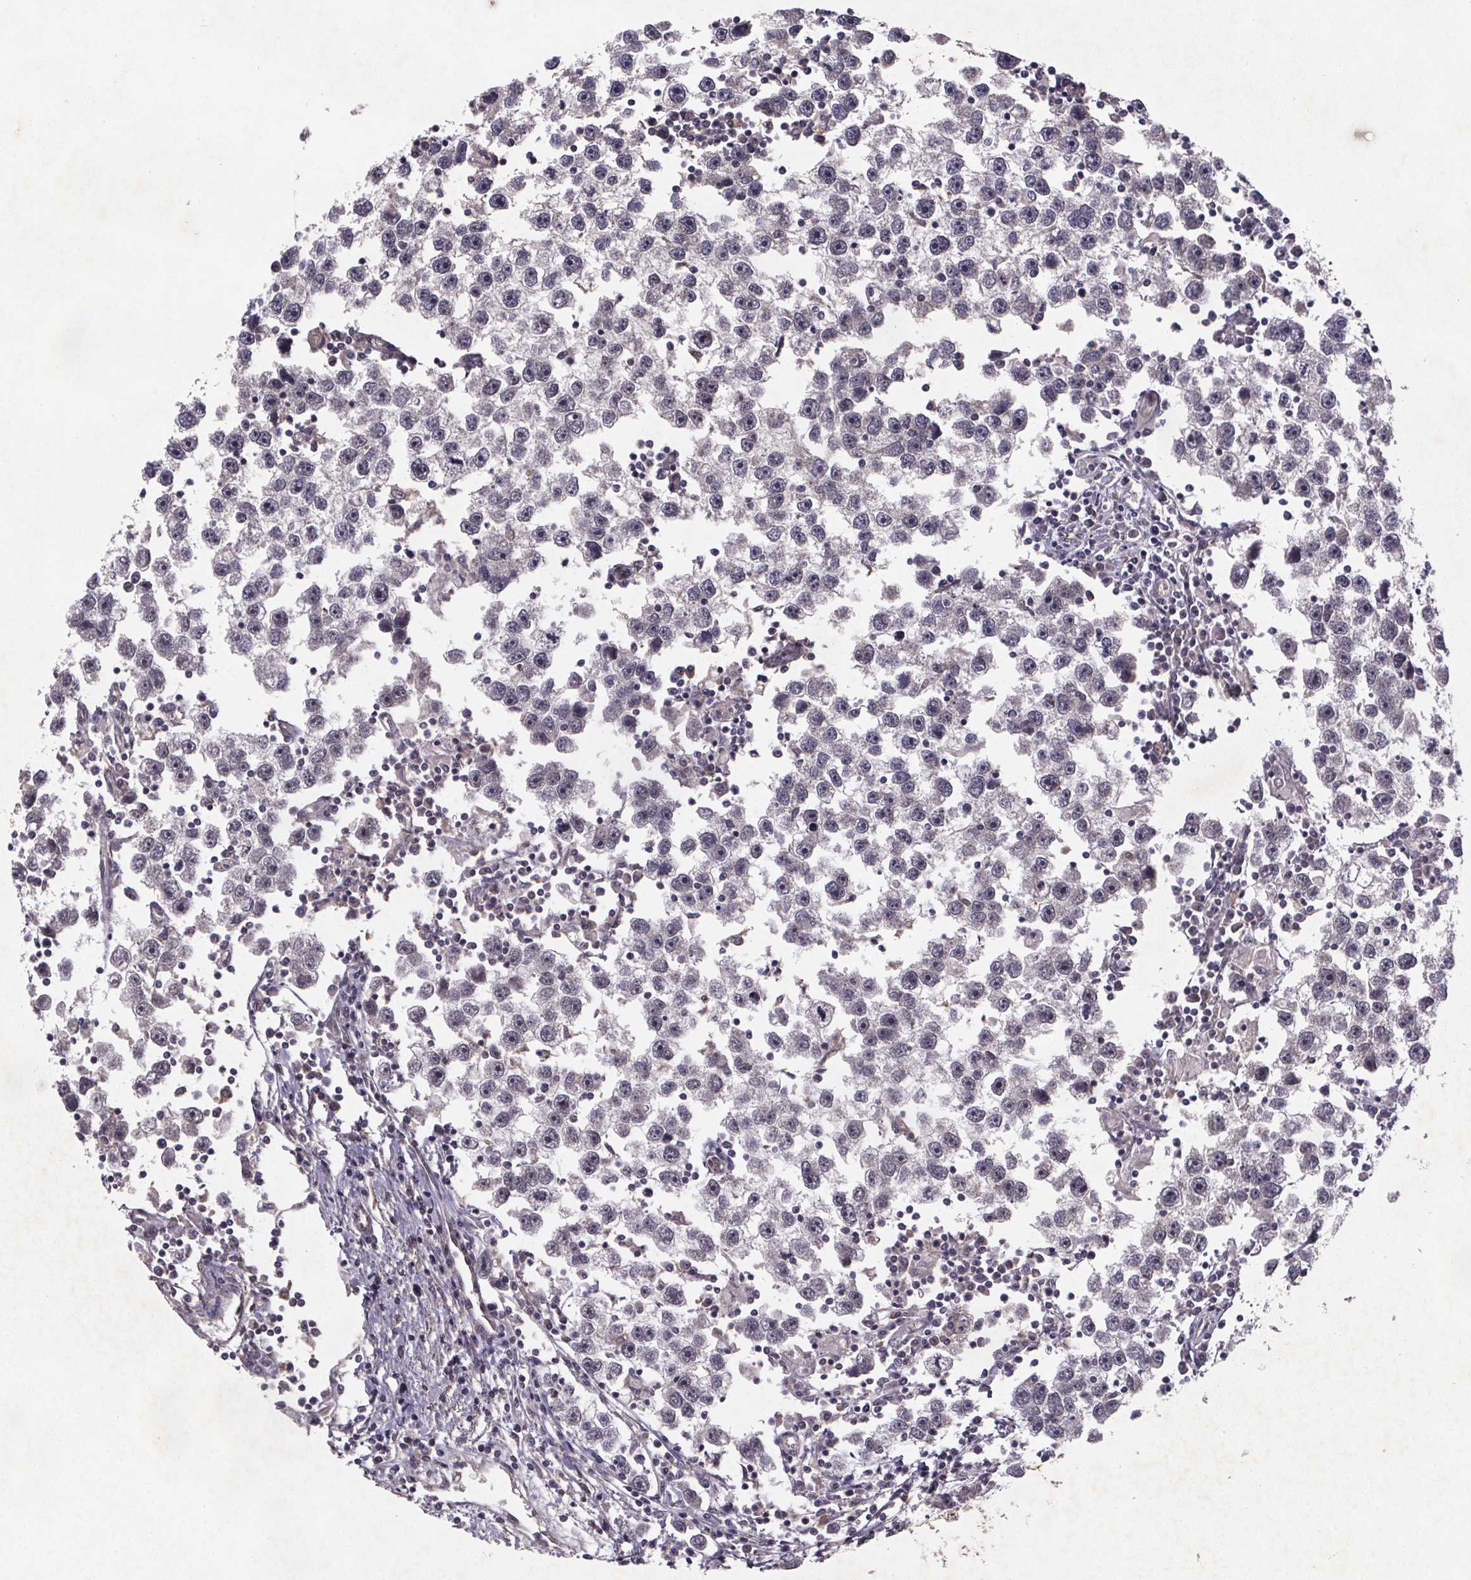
{"staining": {"intensity": "negative", "quantity": "none", "location": "none"}, "tissue": "testis cancer", "cell_type": "Tumor cells", "image_type": "cancer", "snomed": [{"axis": "morphology", "description": "Seminoma, NOS"}, {"axis": "topography", "description": "Testis"}], "caption": "Image shows no significant protein staining in tumor cells of seminoma (testis).", "gene": "PIERCE2", "patient": {"sex": "male", "age": 30}}